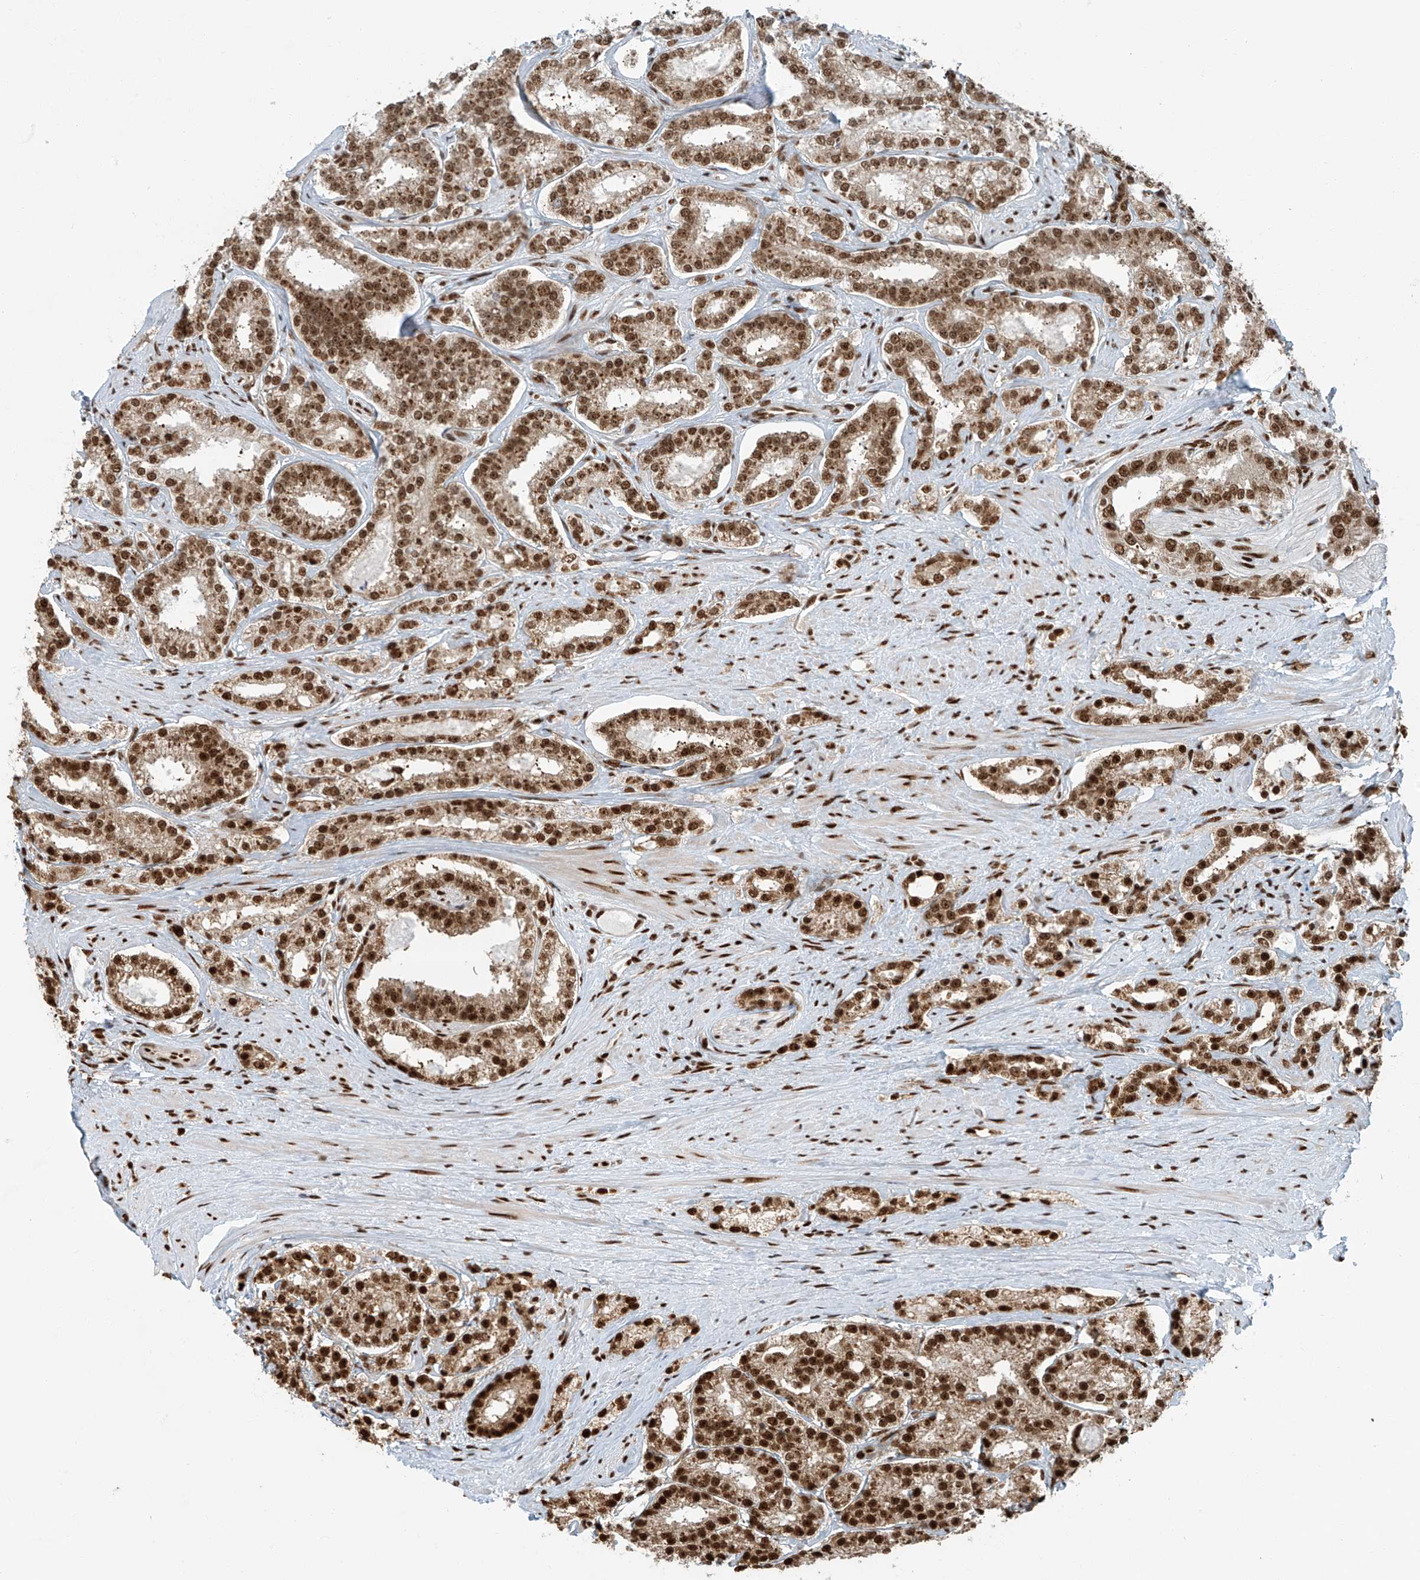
{"staining": {"intensity": "strong", "quantity": ">75%", "location": "nuclear"}, "tissue": "prostate cancer", "cell_type": "Tumor cells", "image_type": "cancer", "snomed": [{"axis": "morphology", "description": "Normal tissue, NOS"}, {"axis": "morphology", "description": "Adenocarcinoma, High grade"}, {"axis": "topography", "description": "Prostate"}], "caption": "Protein analysis of prostate cancer (high-grade adenocarcinoma) tissue shows strong nuclear positivity in about >75% of tumor cells.", "gene": "FAM193B", "patient": {"sex": "male", "age": 83}}